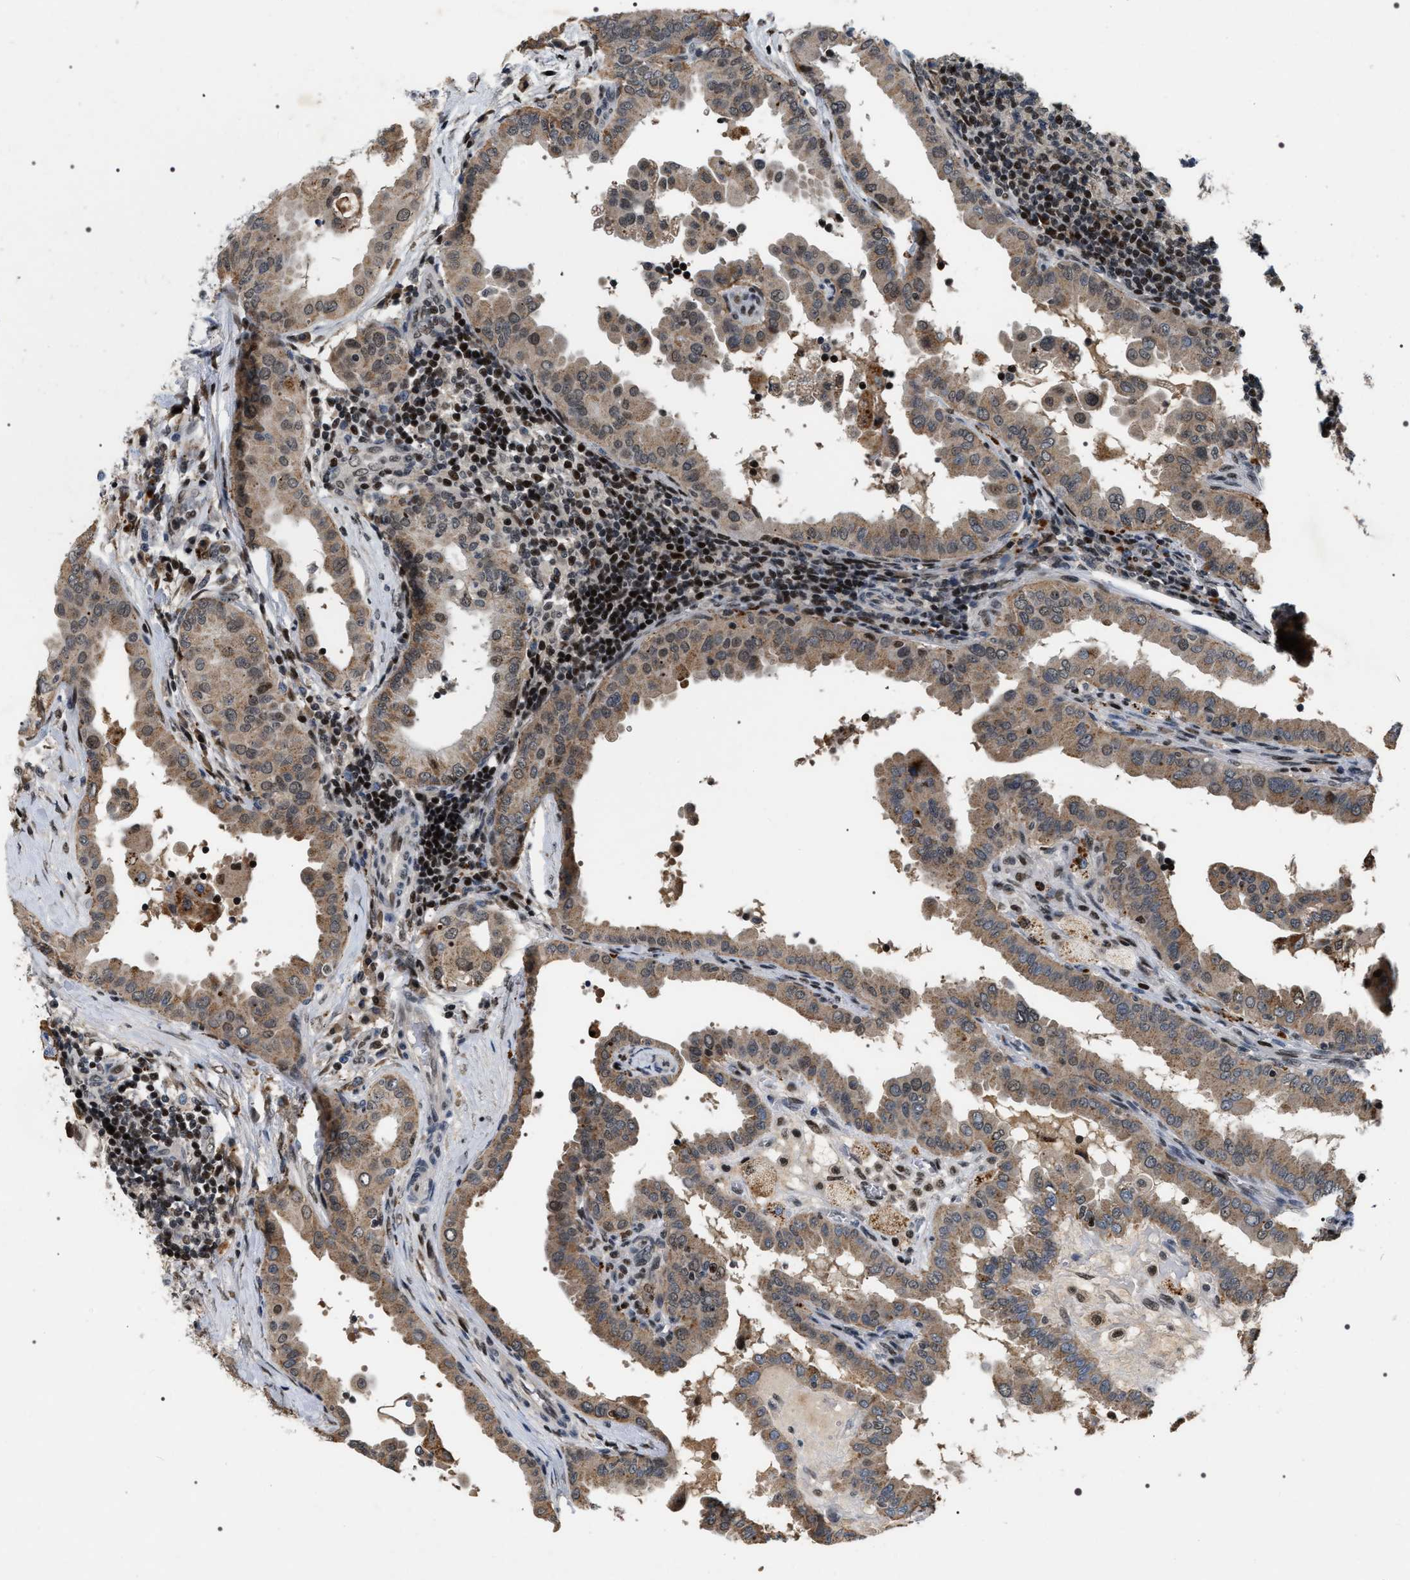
{"staining": {"intensity": "weak", "quantity": ">75%", "location": "cytoplasmic/membranous"}, "tissue": "thyroid cancer", "cell_type": "Tumor cells", "image_type": "cancer", "snomed": [{"axis": "morphology", "description": "Papillary adenocarcinoma, NOS"}, {"axis": "topography", "description": "Thyroid gland"}], "caption": "Thyroid papillary adenocarcinoma was stained to show a protein in brown. There is low levels of weak cytoplasmic/membranous expression in approximately >75% of tumor cells.", "gene": "C7orf25", "patient": {"sex": "male", "age": 33}}